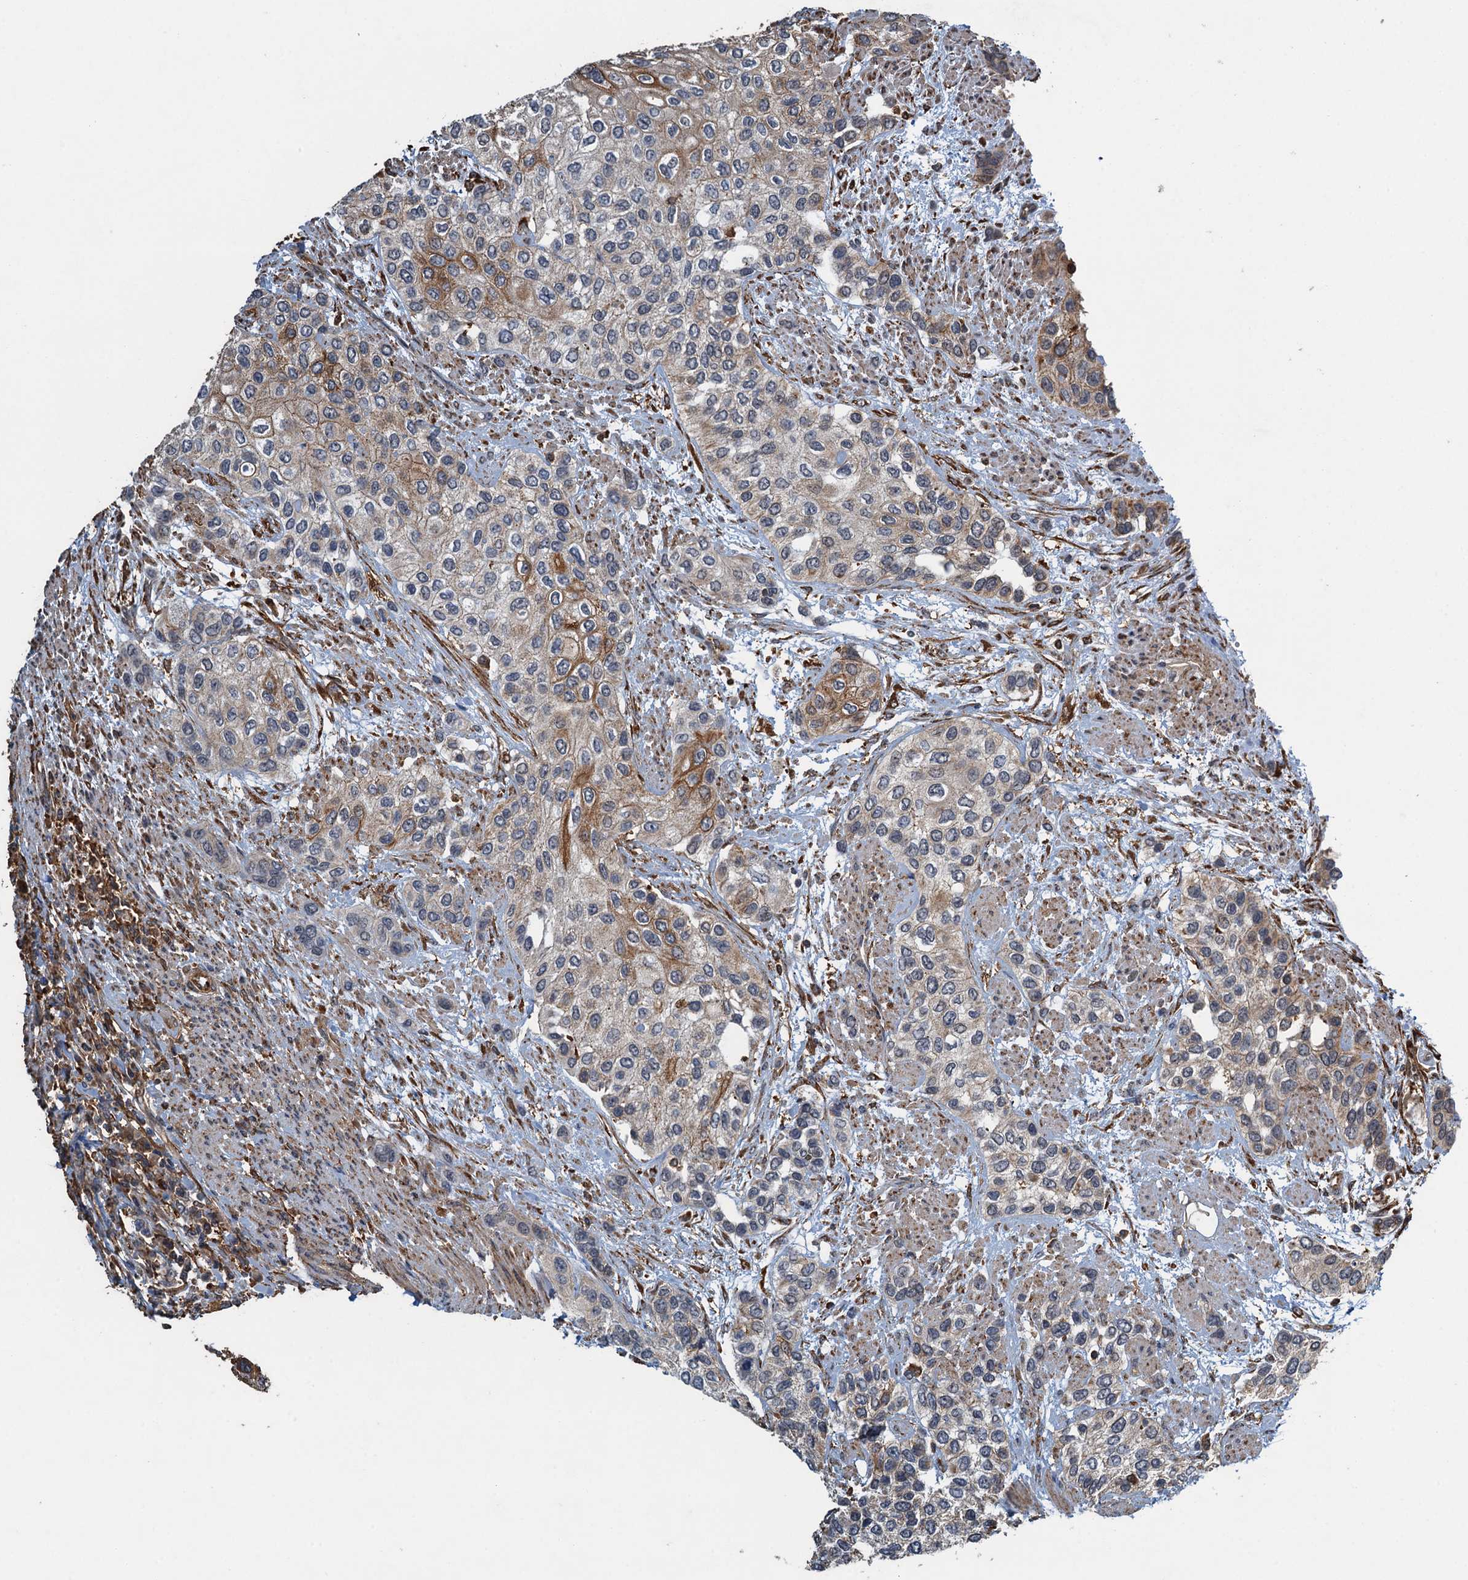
{"staining": {"intensity": "moderate", "quantity": "25%-75%", "location": "cytoplasmic/membranous"}, "tissue": "urothelial cancer", "cell_type": "Tumor cells", "image_type": "cancer", "snomed": [{"axis": "morphology", "description": "Normal tissue, NOS"}, {"axis": "morphology", "description": "Urothelial carcinoma, High grade"}, {"axis": "topography", "description": "Vascular tissue"}, {"axis": "topography", "description": "Urinary bladder"}], "caption": "Moderate cytoplasmic/membranous positivity for a protein is appreciated in about 25%-75% of tumor cells of urothelial cancer using immunohistochemistry.", "gene": "WHAMM", "patient": {"sex": "female", "age": 56}}